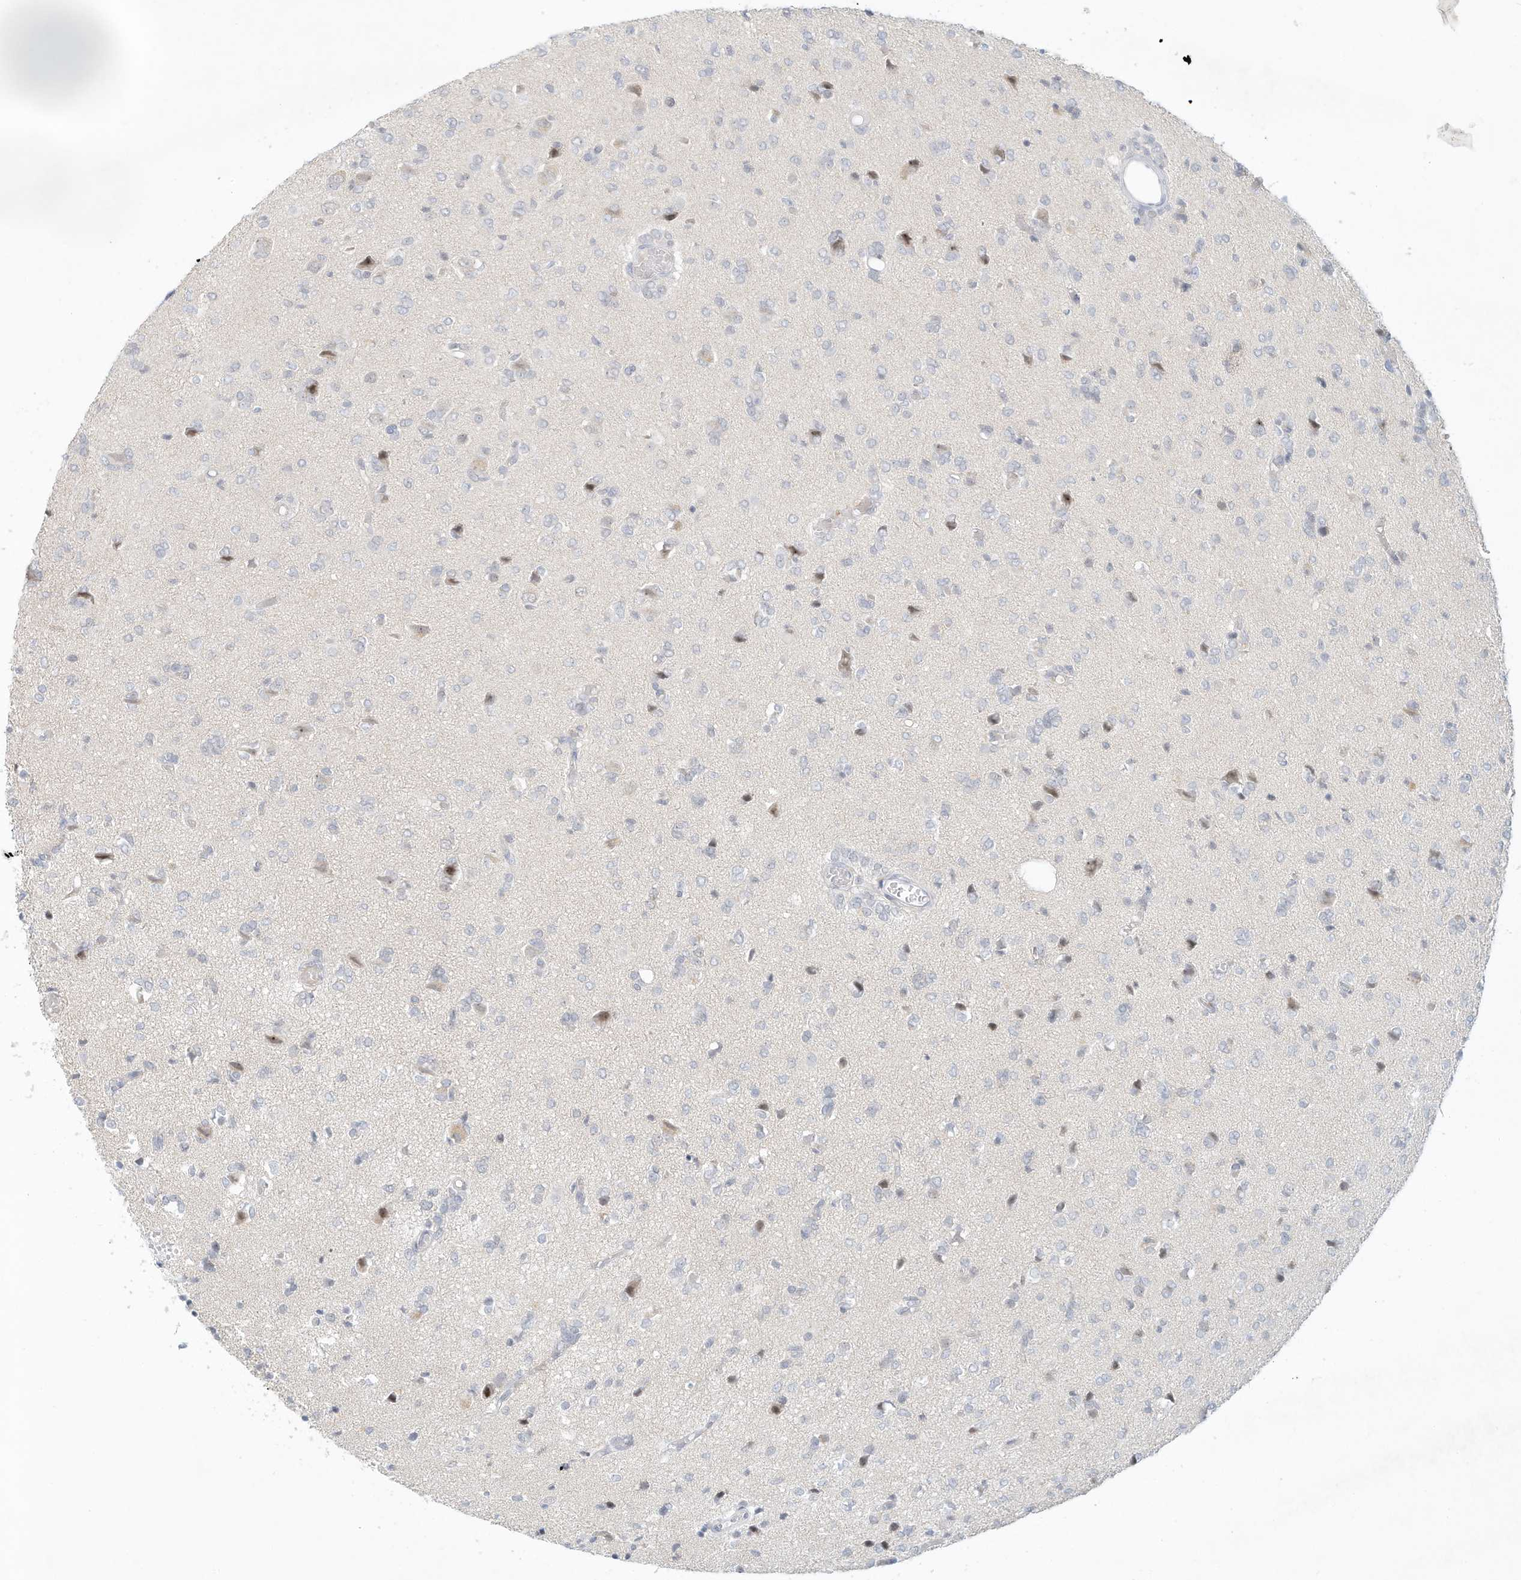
{"staining": {"intensity": "negative", "quantity": "none", "location": "none"}, "tissue": "glioma", "cell_type": "Tumor cells", "image_type": "cancer", "snomed": [{"axis": "morphology", "description": "Glioma, malignant, High grade"}, {"axis": "topography", "description": "Brain"}], "caption": "High power microscopy micrograph of an immunohistochemistry (IHC) histopathology image of high-grade glioma (malignant), revealing no significant positivity in tumor cells.", "gene": "PAK6", "patient": {"sex": "female", "age": 59}}